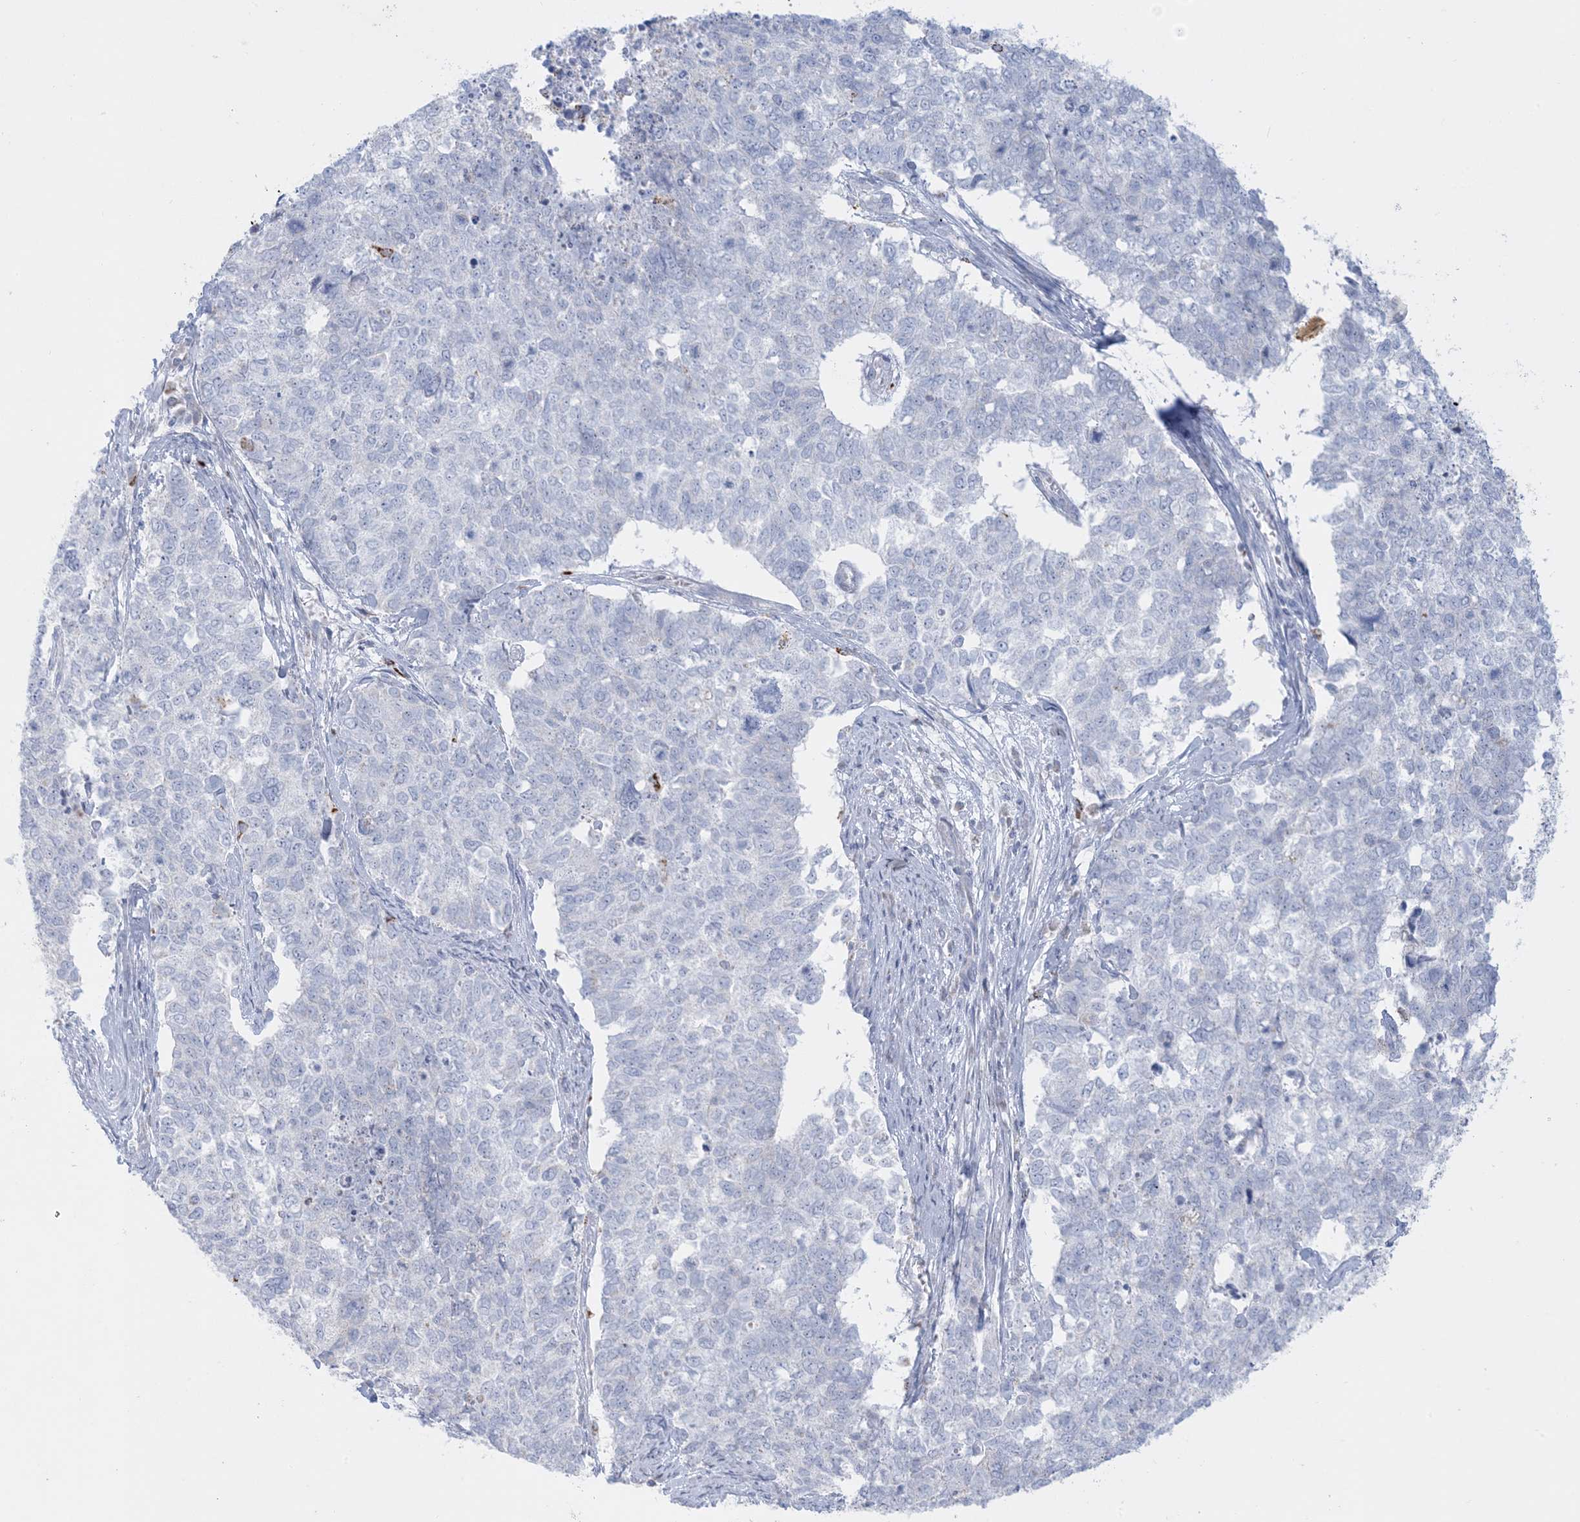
{"staining": {"intensity": "negative", "quantity": "none", "location": "none"}, "tissue": "cervical cancer", "cell_type": "Tumor cells", "image_type": "cancer", "snomed": [{"axis": "morphology", "description": "Squamous cell carcinoma, NOS"}, {"axis": "topography", "description": "Cervix"}], "caption": "This is an immunohistochemistry (IHC) micrograph of squamous cell carcinoma (cervical). There is no staining in tumor cells.", "gene": "KCTD6", "patient": {"sex": "female", "age": 63}}